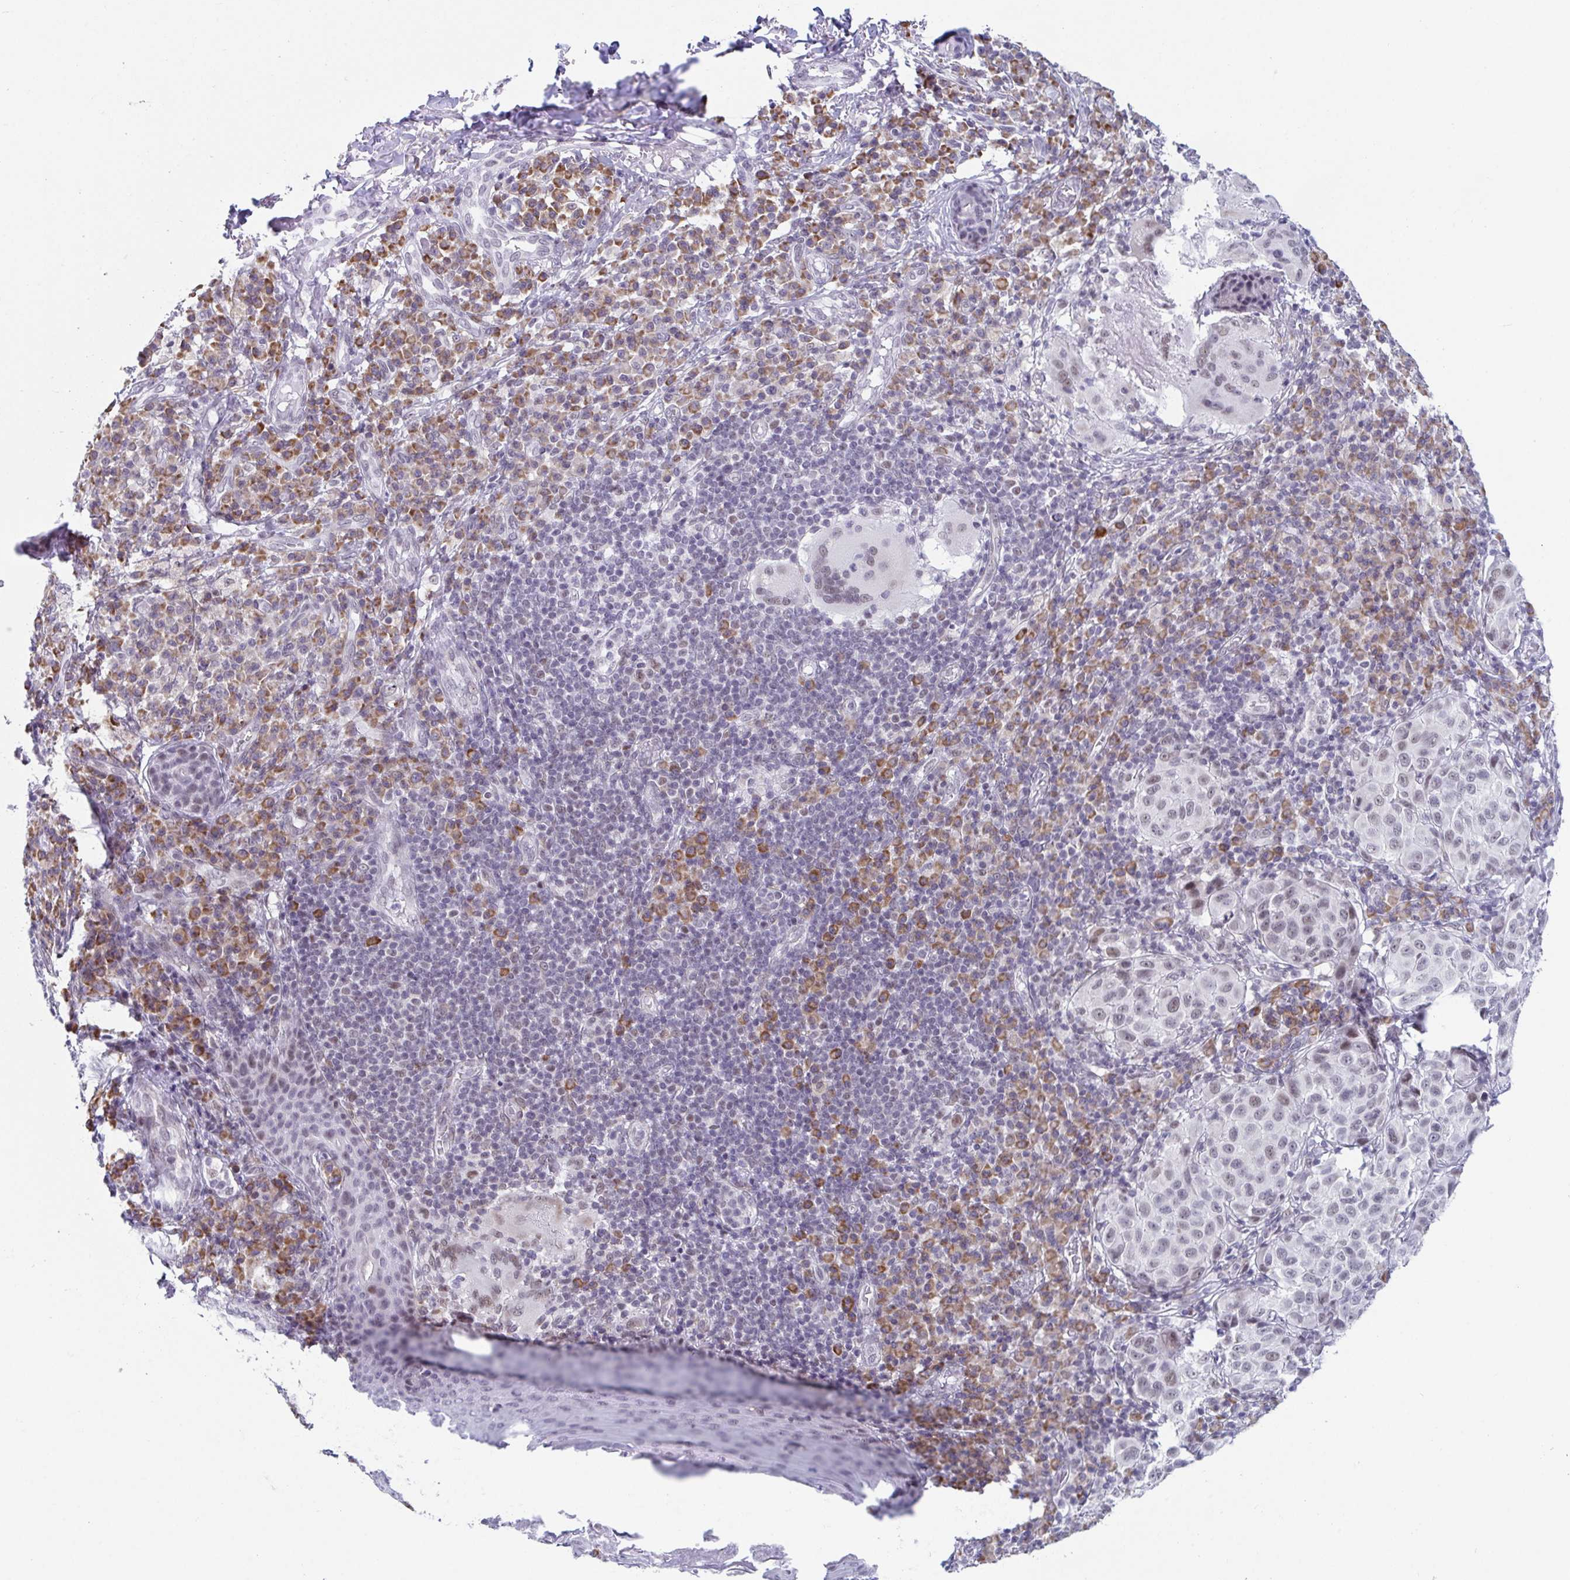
{"staining": {"intensity": "weak", "quantity": ">75%", "location": "nuclear"}, "tissue": "melanoma", "cell_type": "Tumor cells", "image_type": "cancer", "snomed": [{"axis": "morphology", "description": "Malignant melanoma, NOS"}, {"axis": "topography", "description": "Skin"}], "caption": "A brown stain labels weak nuclear staining of a protein in melanoma tumor cells. The protein is shown in brown color, while the nuclei are stained blue.", "gene": "WDR72", "patient": {"sex": "male", "age": 38}}